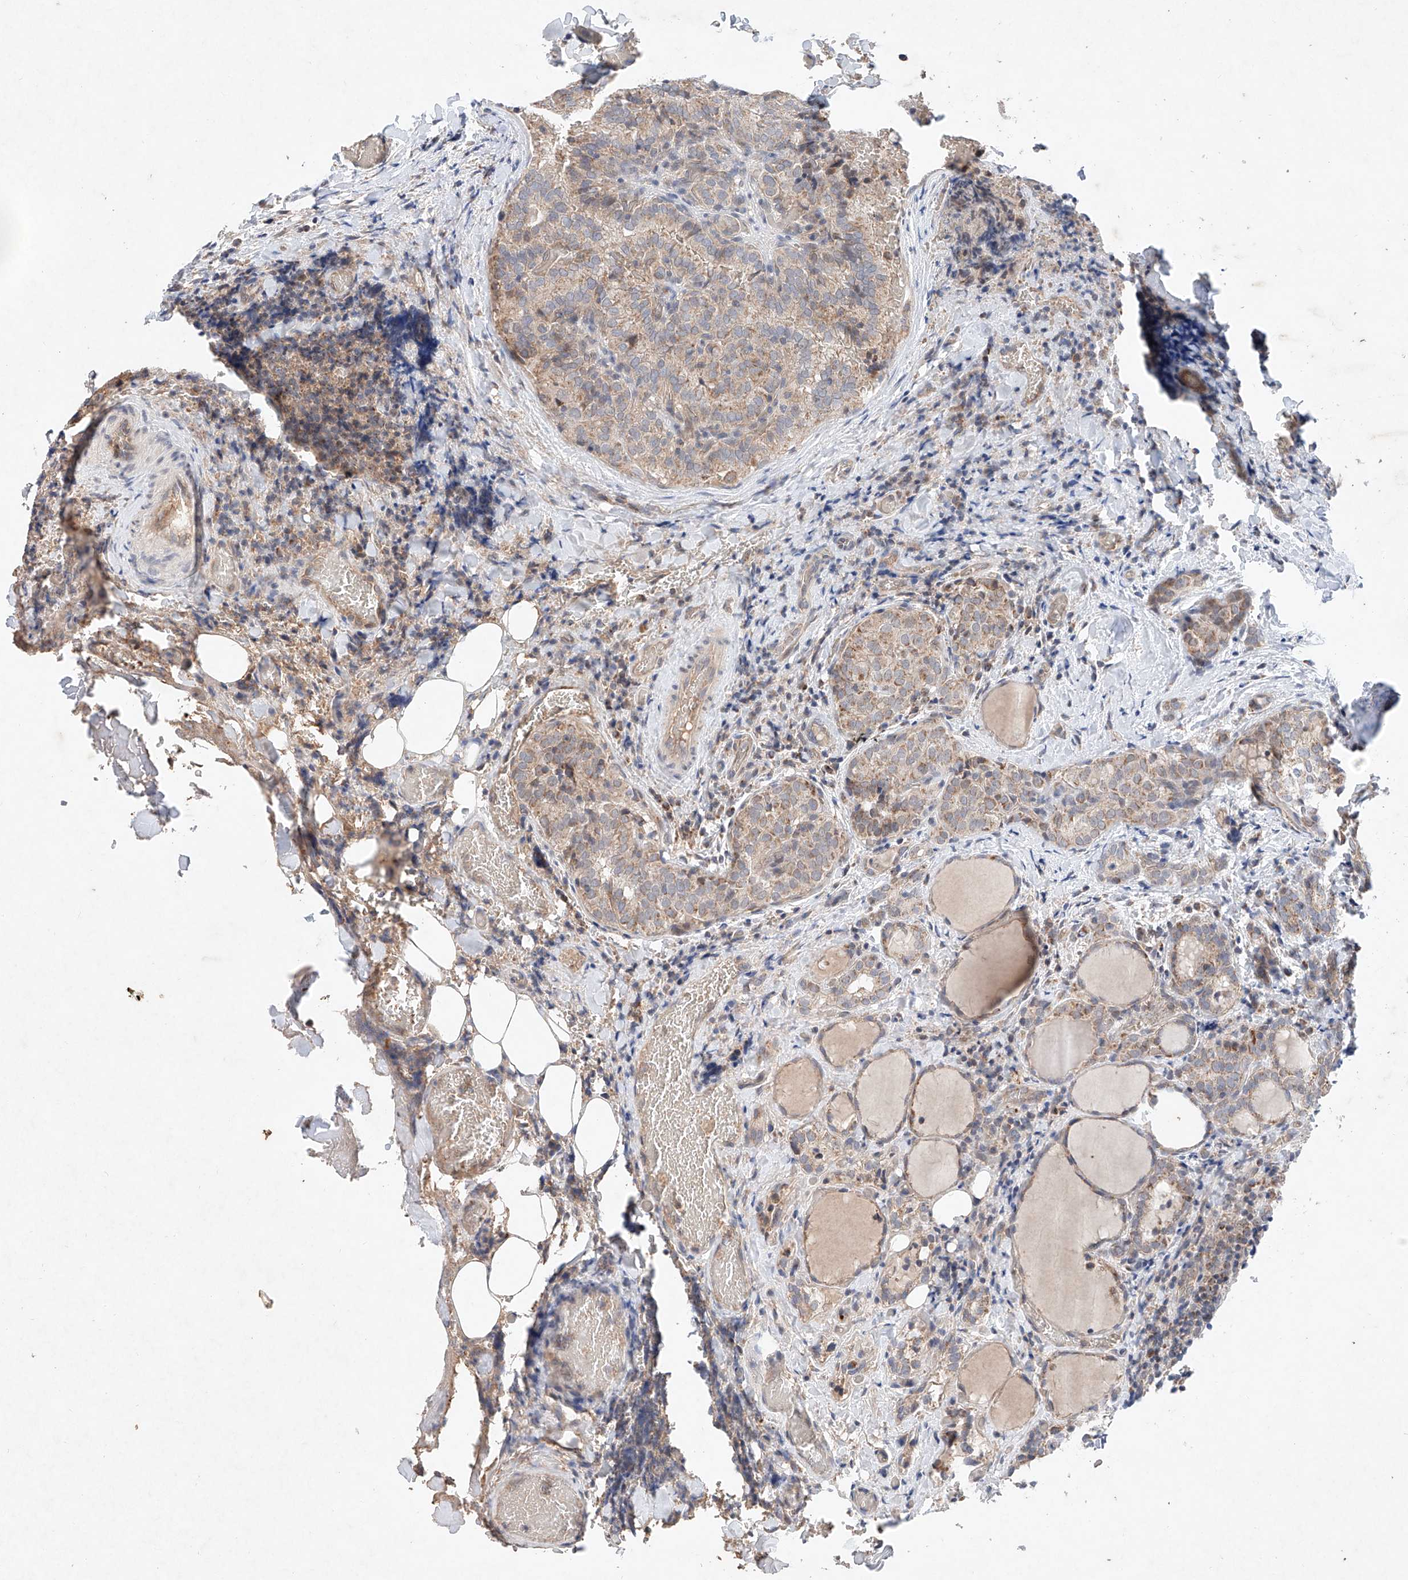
{"staining": {"intensity": "weak", "quantity": "25%-75%", "location": "cytoplasmic/membranous"}, "tissue": "thyroid cancer", "cell_type": "Tumor cells", "image_type": "cancer", "snomed": [{"axis": "morphology", "description": "Normal tissue, NOS"}, {"axis": "morphology", "description": "Papillary adenocarcinoma, NOS"}, {"axis": "topography", "description": "Thyroid gland"}], "caption": "Tumor cells demonstrate low levels of weak cytoplasmic/membranous positivity in approximately 25%-75% of cells in papillary adenocarcinoma (thyroid).", "gene": "FASTK", "patient": {"sex": "female", "age": 30}}